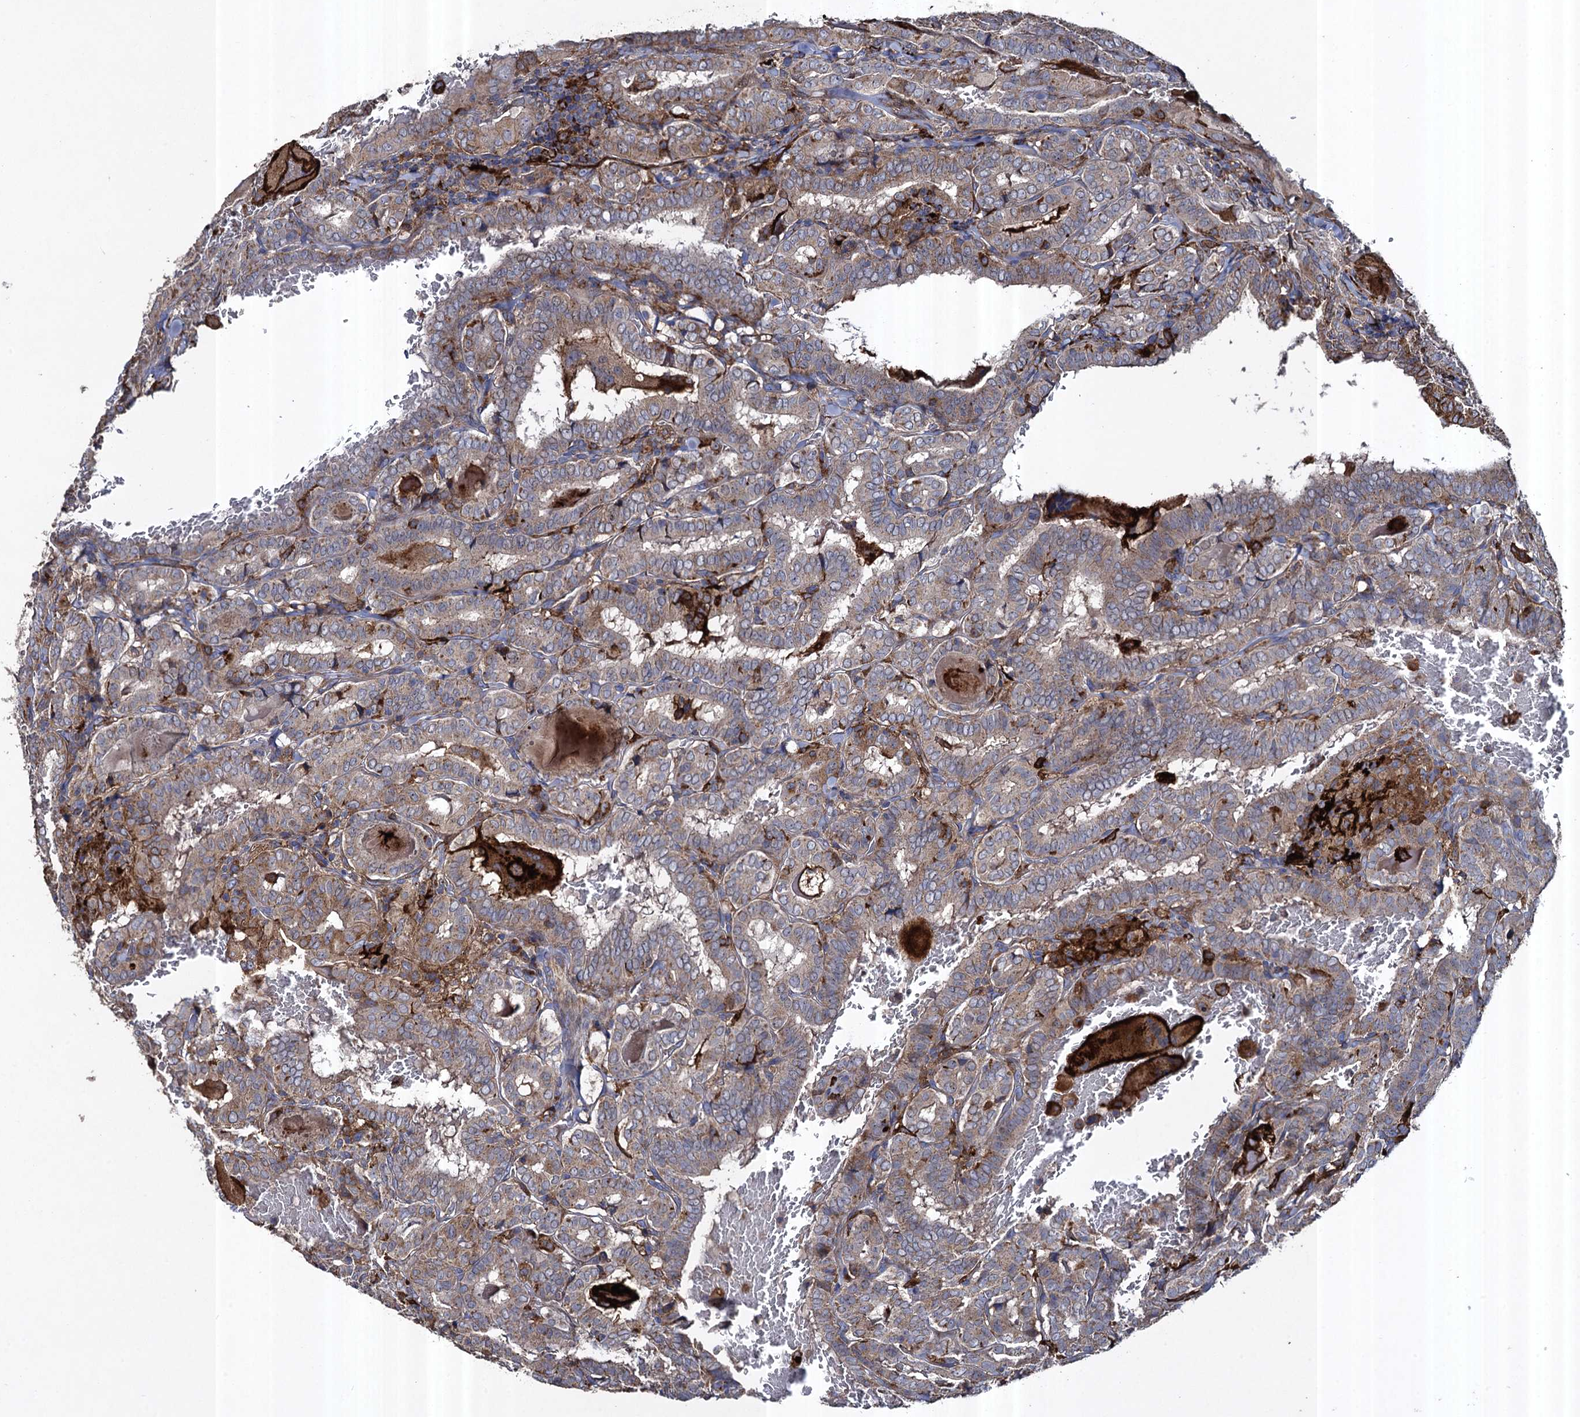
{"staining": {"intensity": "weak", "quantity": ">75%", "location": "cytoplasmic/membranous"}, "tissue": "thyroid cancer", "cell_type": "Tumor cells", "image_type": "cancer", "snomed": [{"axis": "morphology", "description": "Papillary adenocarcinoma, NOS"}, {"axis": "topography", "description": "Thyroid gland"}], "caption": "Thyroid cancer tissue demonstrates weak cytoplasmic/membranous staining in about >75% of tumor cells", "gene": "TXNDC11", "patient": {"sex": "female", "age": 72}}